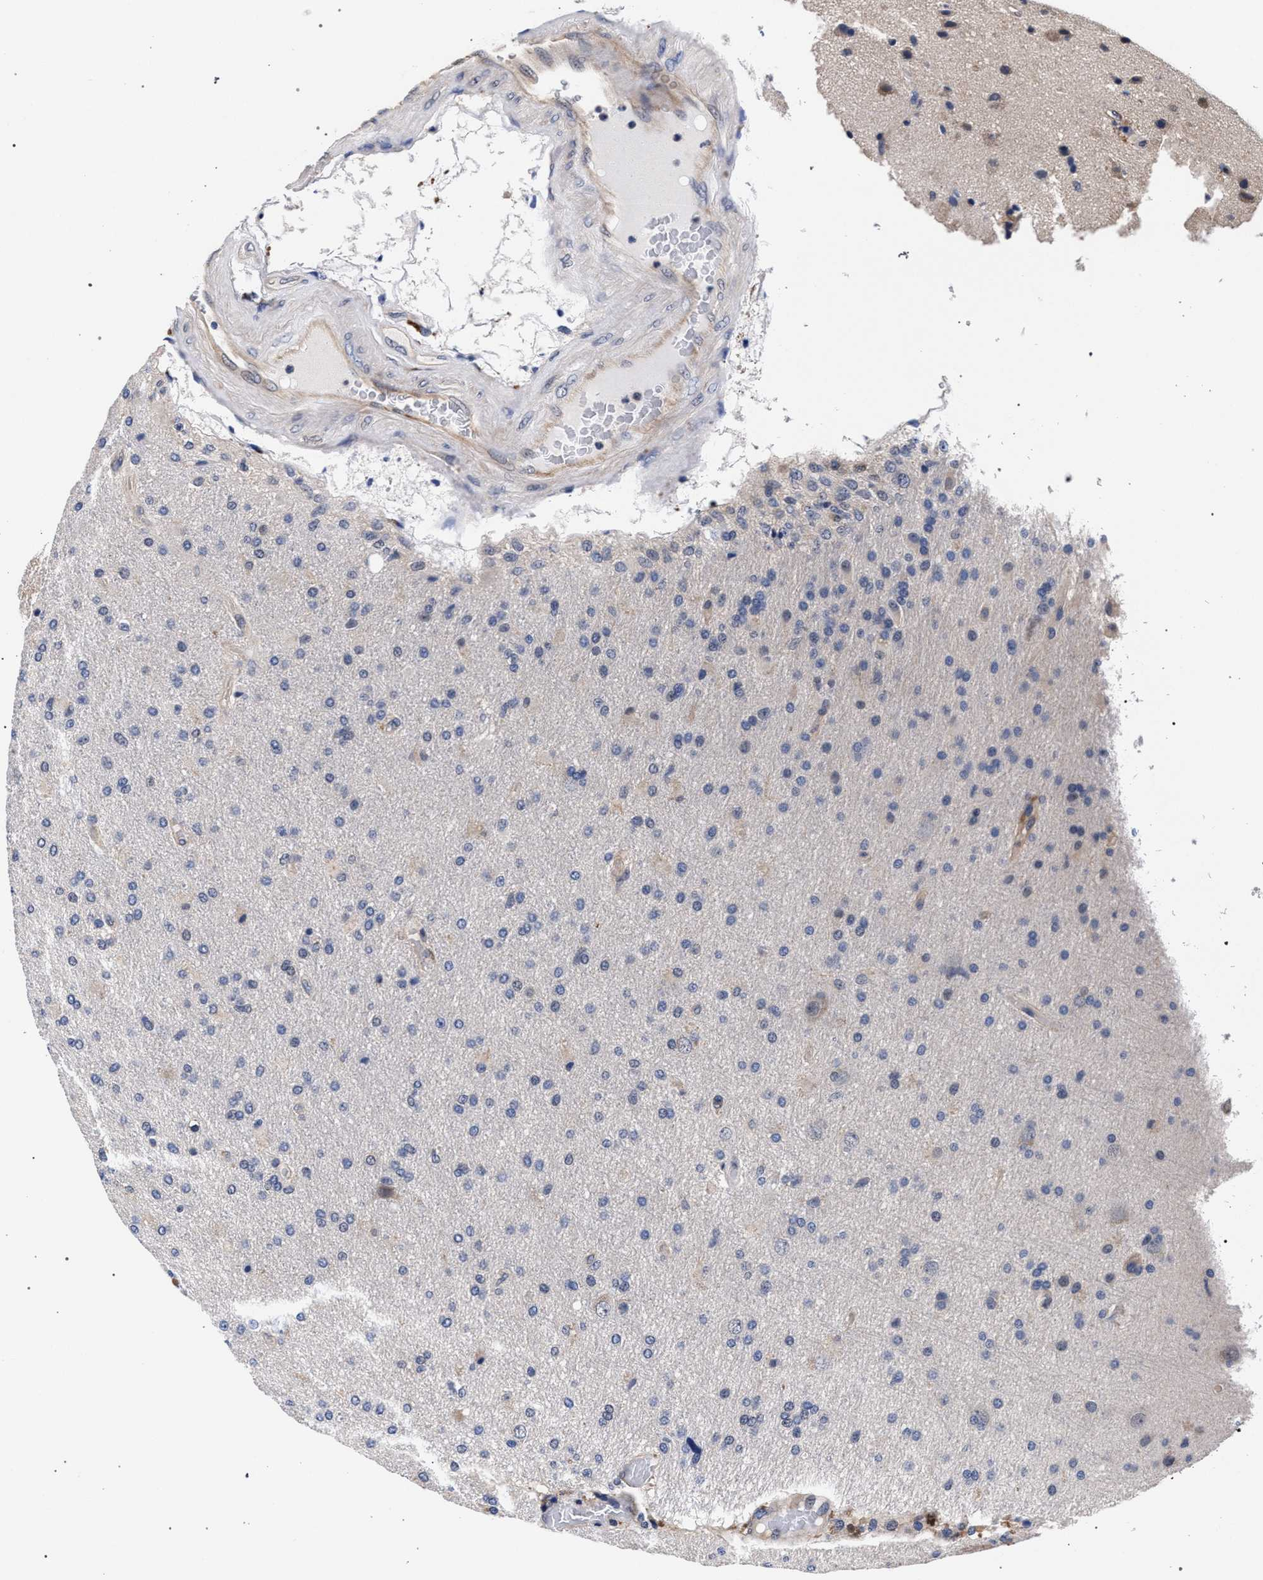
{"staining": {"intensity": "negative", "quantity": "none", "location": "none"}, "tissue": "glioma", "cell_type": "Tumor cells", "image_type": "cancer", "snomed": [{"axis": "morphology", "description": "Glioma, malignant, High grade"}, {"axis": "topography", "description": "Brain"}], "caption": "This histopathology image is of malignant glioma (high-grade) stained with immunohistochemistry to label a protein in brown with the nuclei are counter-stained blue. There is no staining in tumor cells. Nuclei are stained in blue.", "gene": "RBM33", "patient": {"sex": "male", "age": 72}}